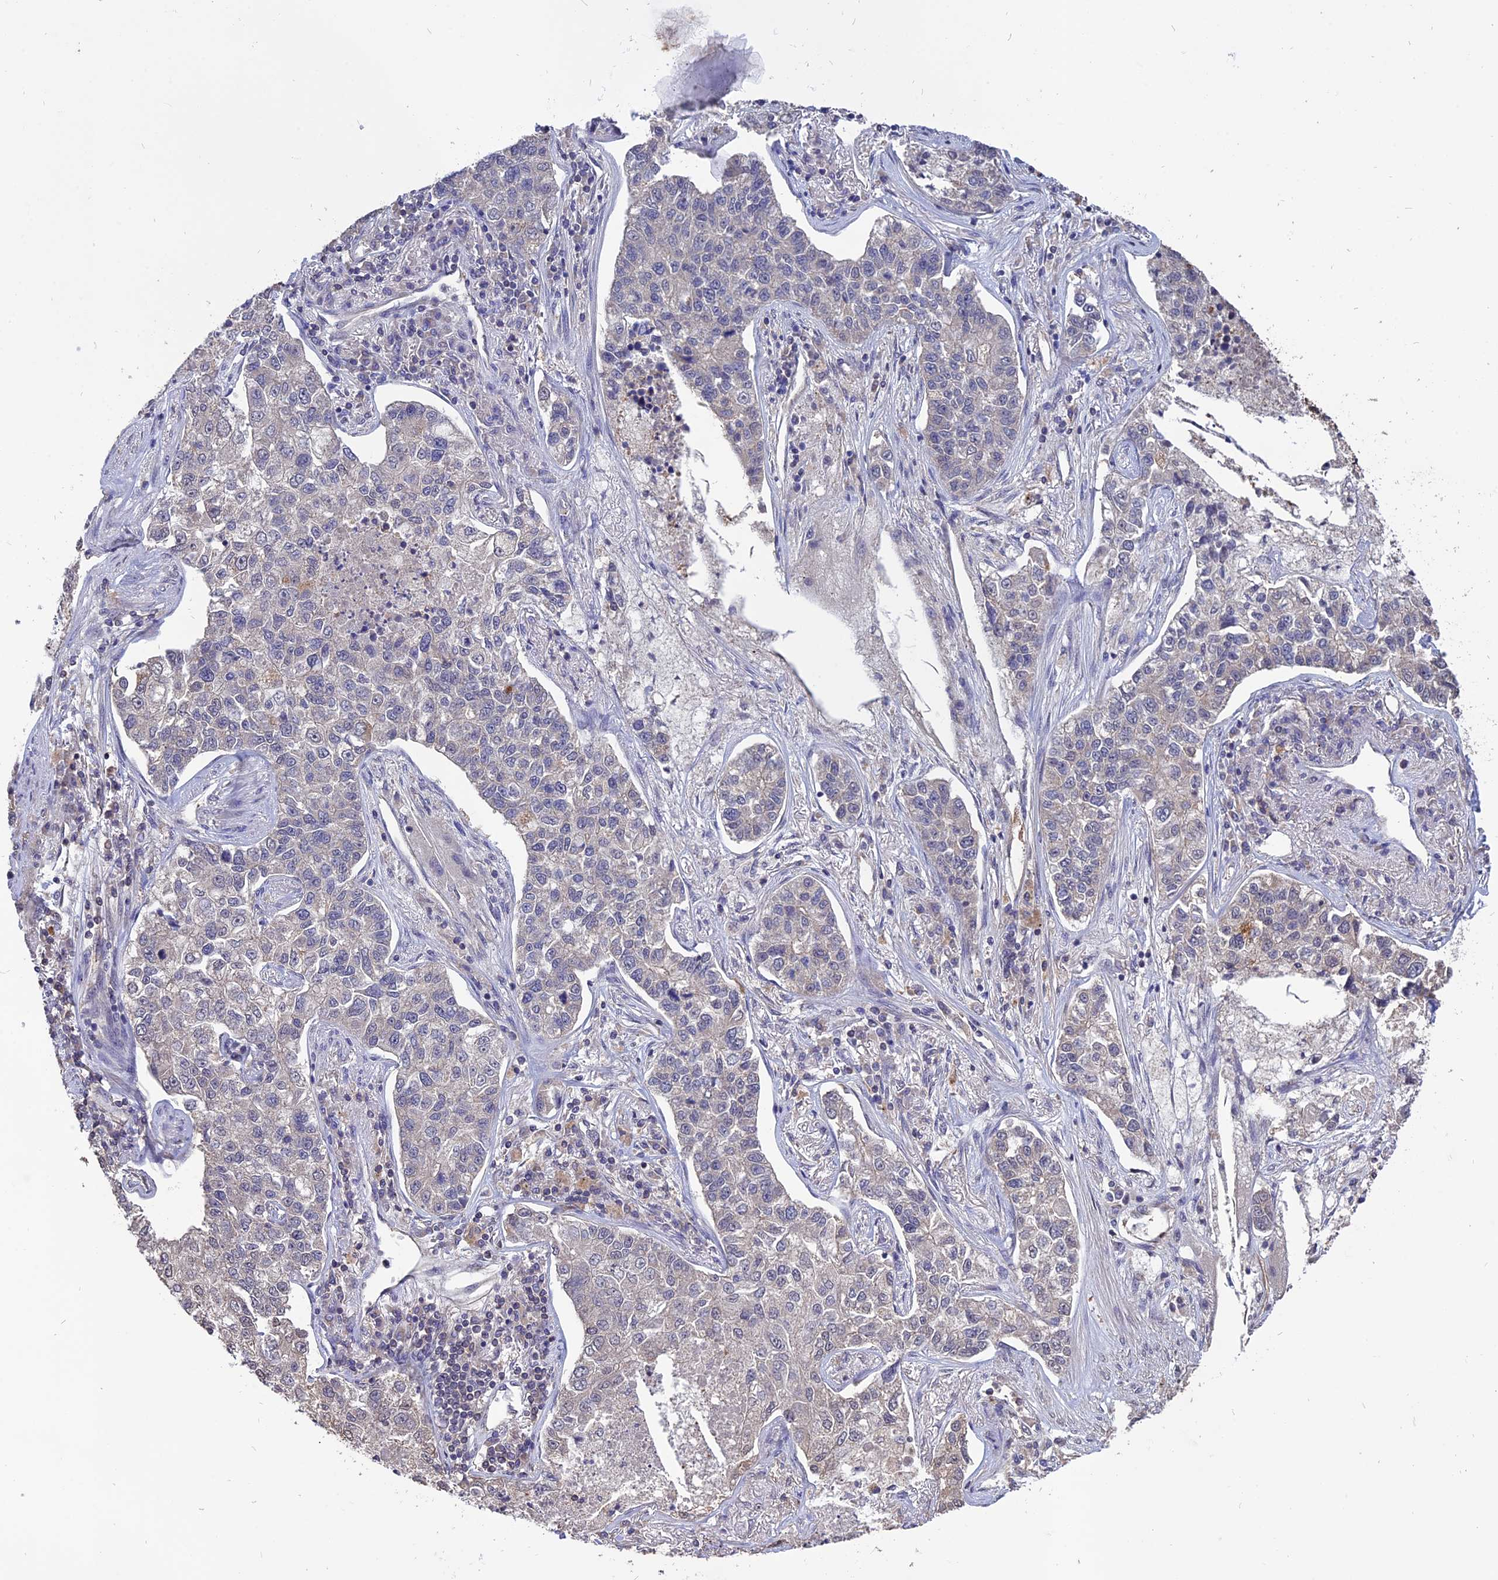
{"staining": {"intensity": "negative", "quantity": "none", "location": "none"}, "tissue": "lung cancer", "cell_type": "Tumor cells", "image_type": "cancer", "snomed": [{"axis": "morphology", "description": "Adenocarcinoma, NOS"}, {"axis": "topography", "description": "Lung"}], "caption": "Adenocarcinoma (lung) stained for a protein using immunohistochemistry (IHC) shows no positivity tumor cells.", "gene": "CARMIL2", "patient": {"sex": "male", "age": 49}}